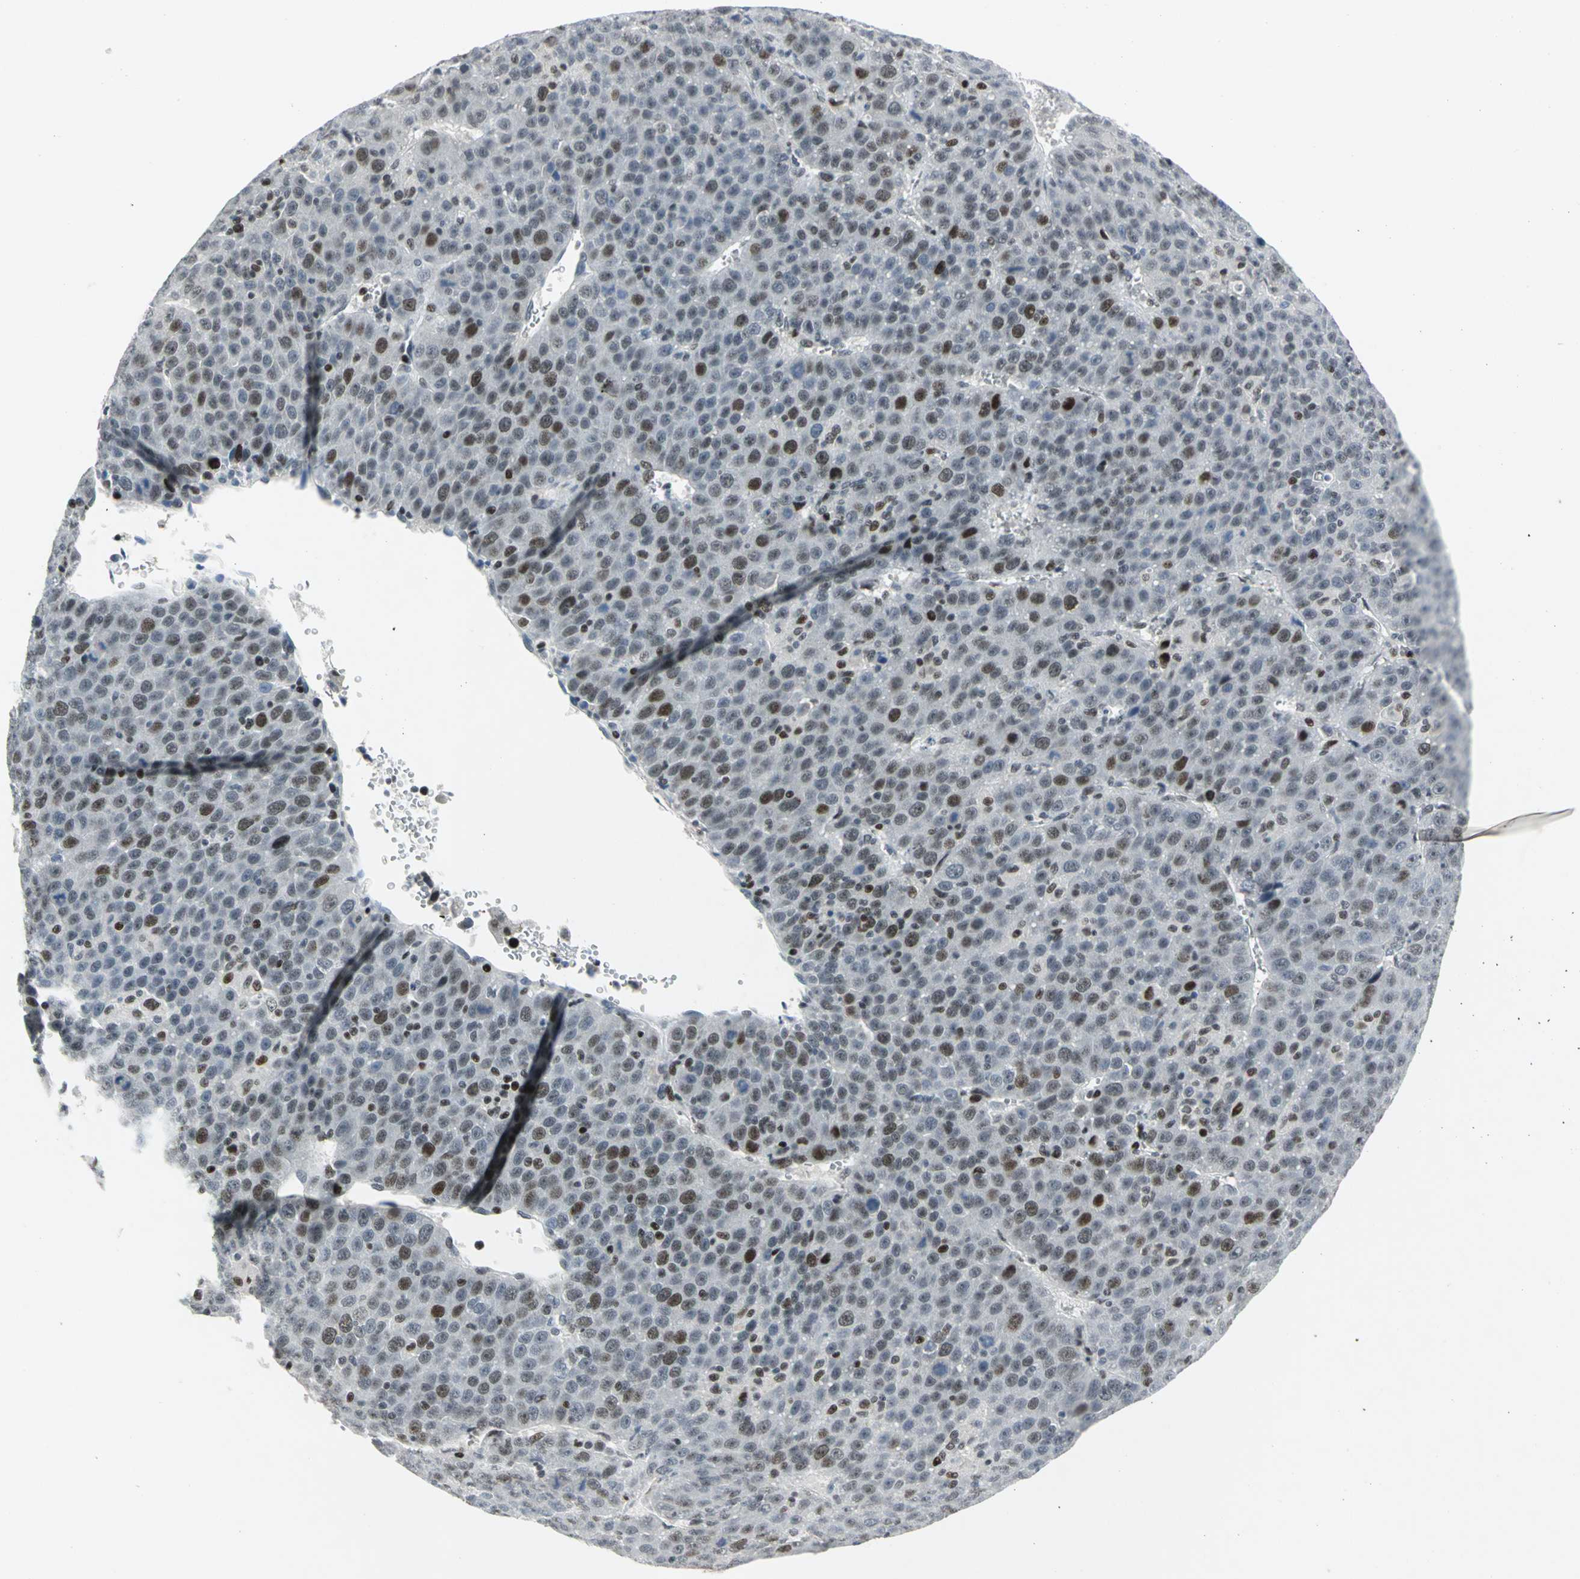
{"staining": {"intensity": "strong", "quantity": "25%-75%", "location": "nuclear"}, "tissue": "liver cancer", "cell_type": "Tumor cells", "image_type": "cancer", "snomed": [{"axis": "morphology", "description": "Carcinoma, Hepatocellular, NOS"}, {"axis": "topography", "description": "Liver"}], "caption": "Liver cancer (hepatocellular carcinoma) stained with immunohistochemistry exhibits strong nuclear expression in approximately 25%-75% of tumor cells. The staining is performed using DAB brown chromogen to label protein expression. The nuclei are counter-stained blue using hematoxylin.", "gene": "RPA1", "patient": {"sex": "female", "age": 53}}